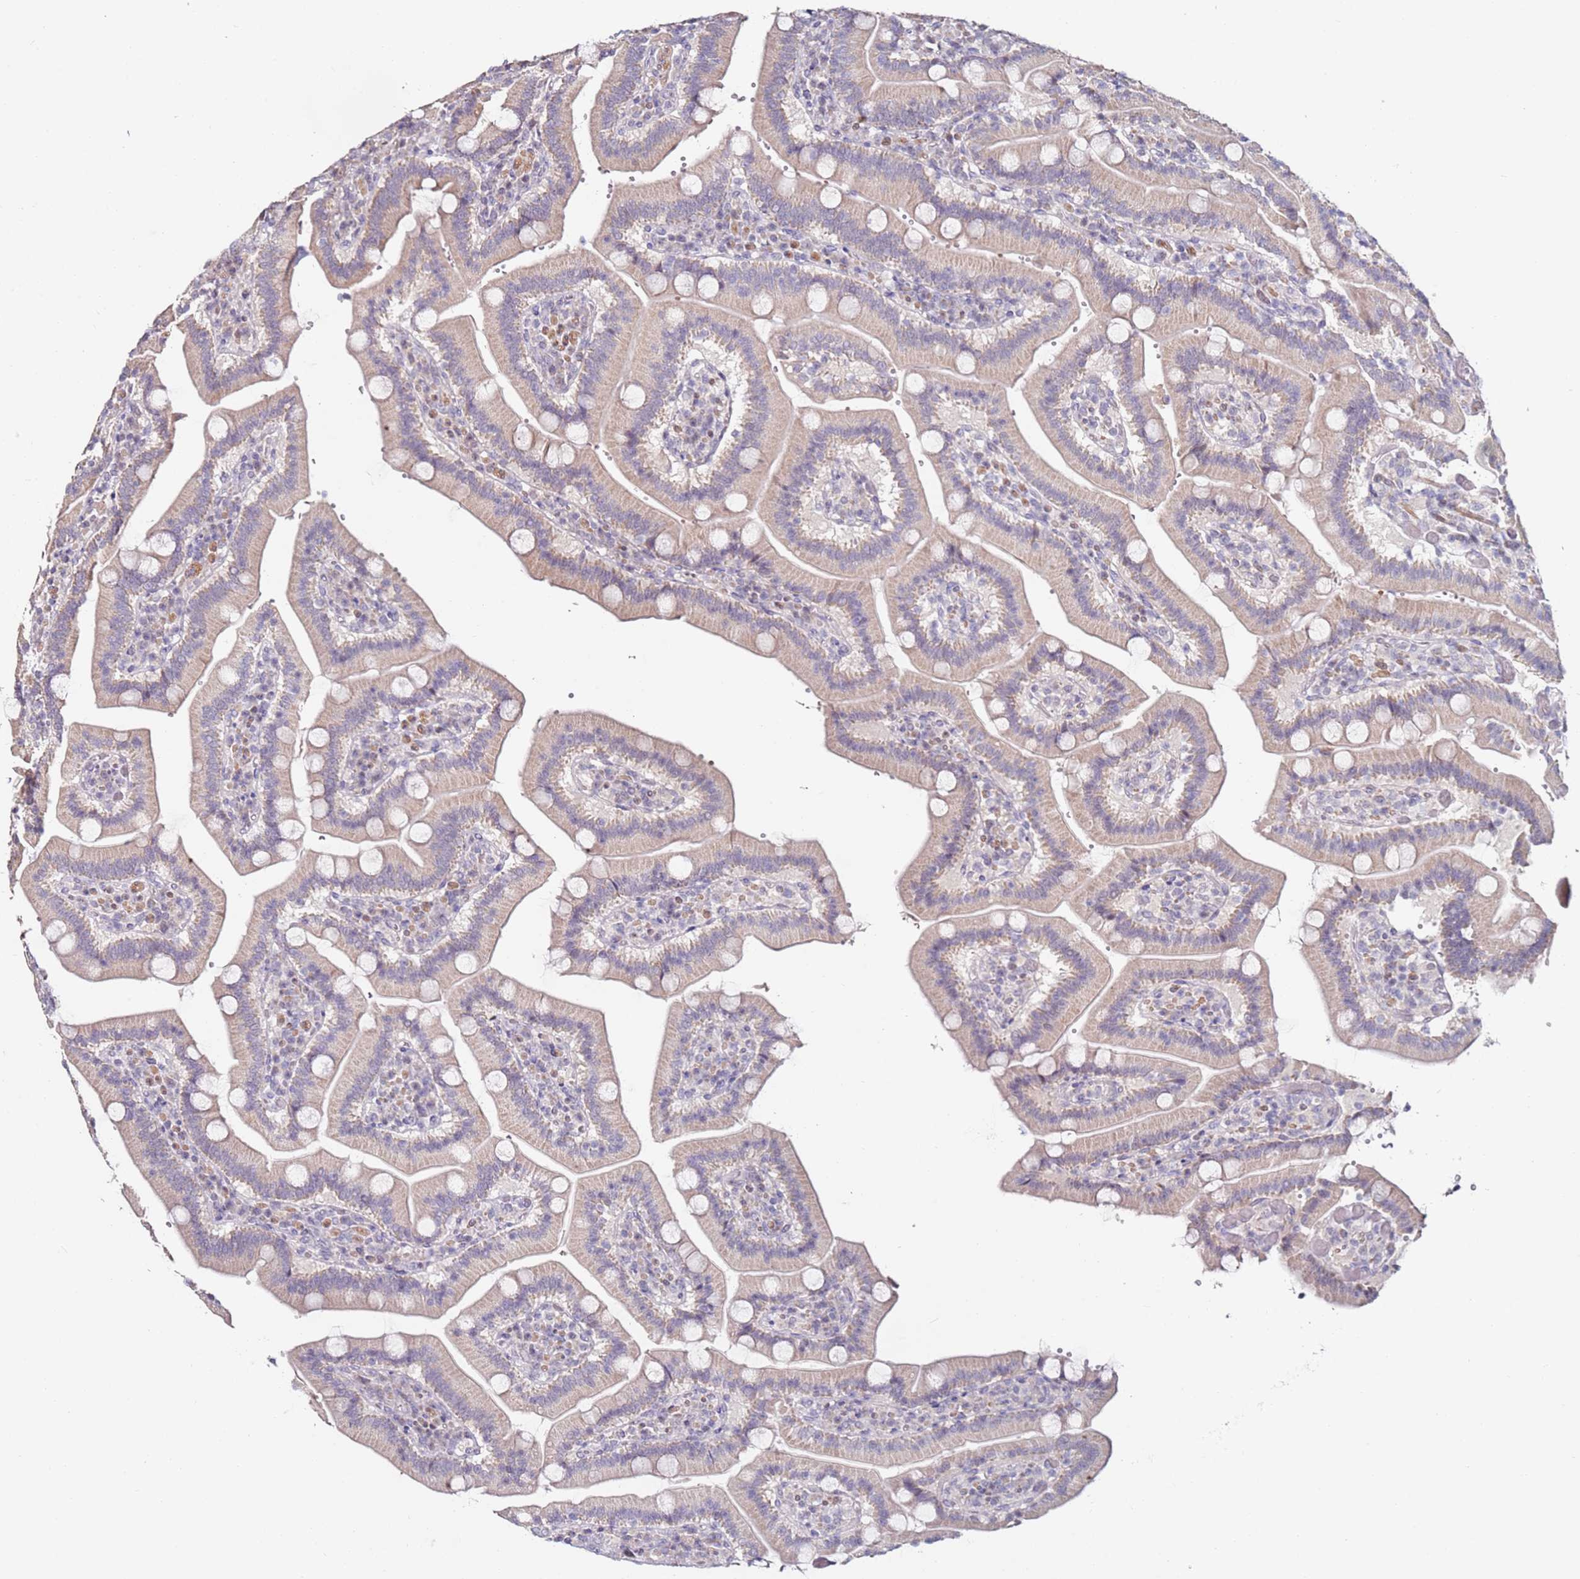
{"staining": {"intensity": "weak", "quantity": "25%-75%", "location": "cytoplasmic/membranous"}, "tissue": "duodenum", "cell_type": "Glandular cells", "image_type": "normal", "snomed": [{"axis": "morphology", "description": "Normal tissue, NOS"}, {"axis": "topography", "description": "Duodenum"}], "caption": "This photomicrograph reveals immunohistochemistry staining of unremarkable human duodenum, with low weak cytoplasmic/membranous staining in approximately 25%-75% of glandular cells.", "gene": "RARS2", "patient": {"sex": "female", "age": 62}}